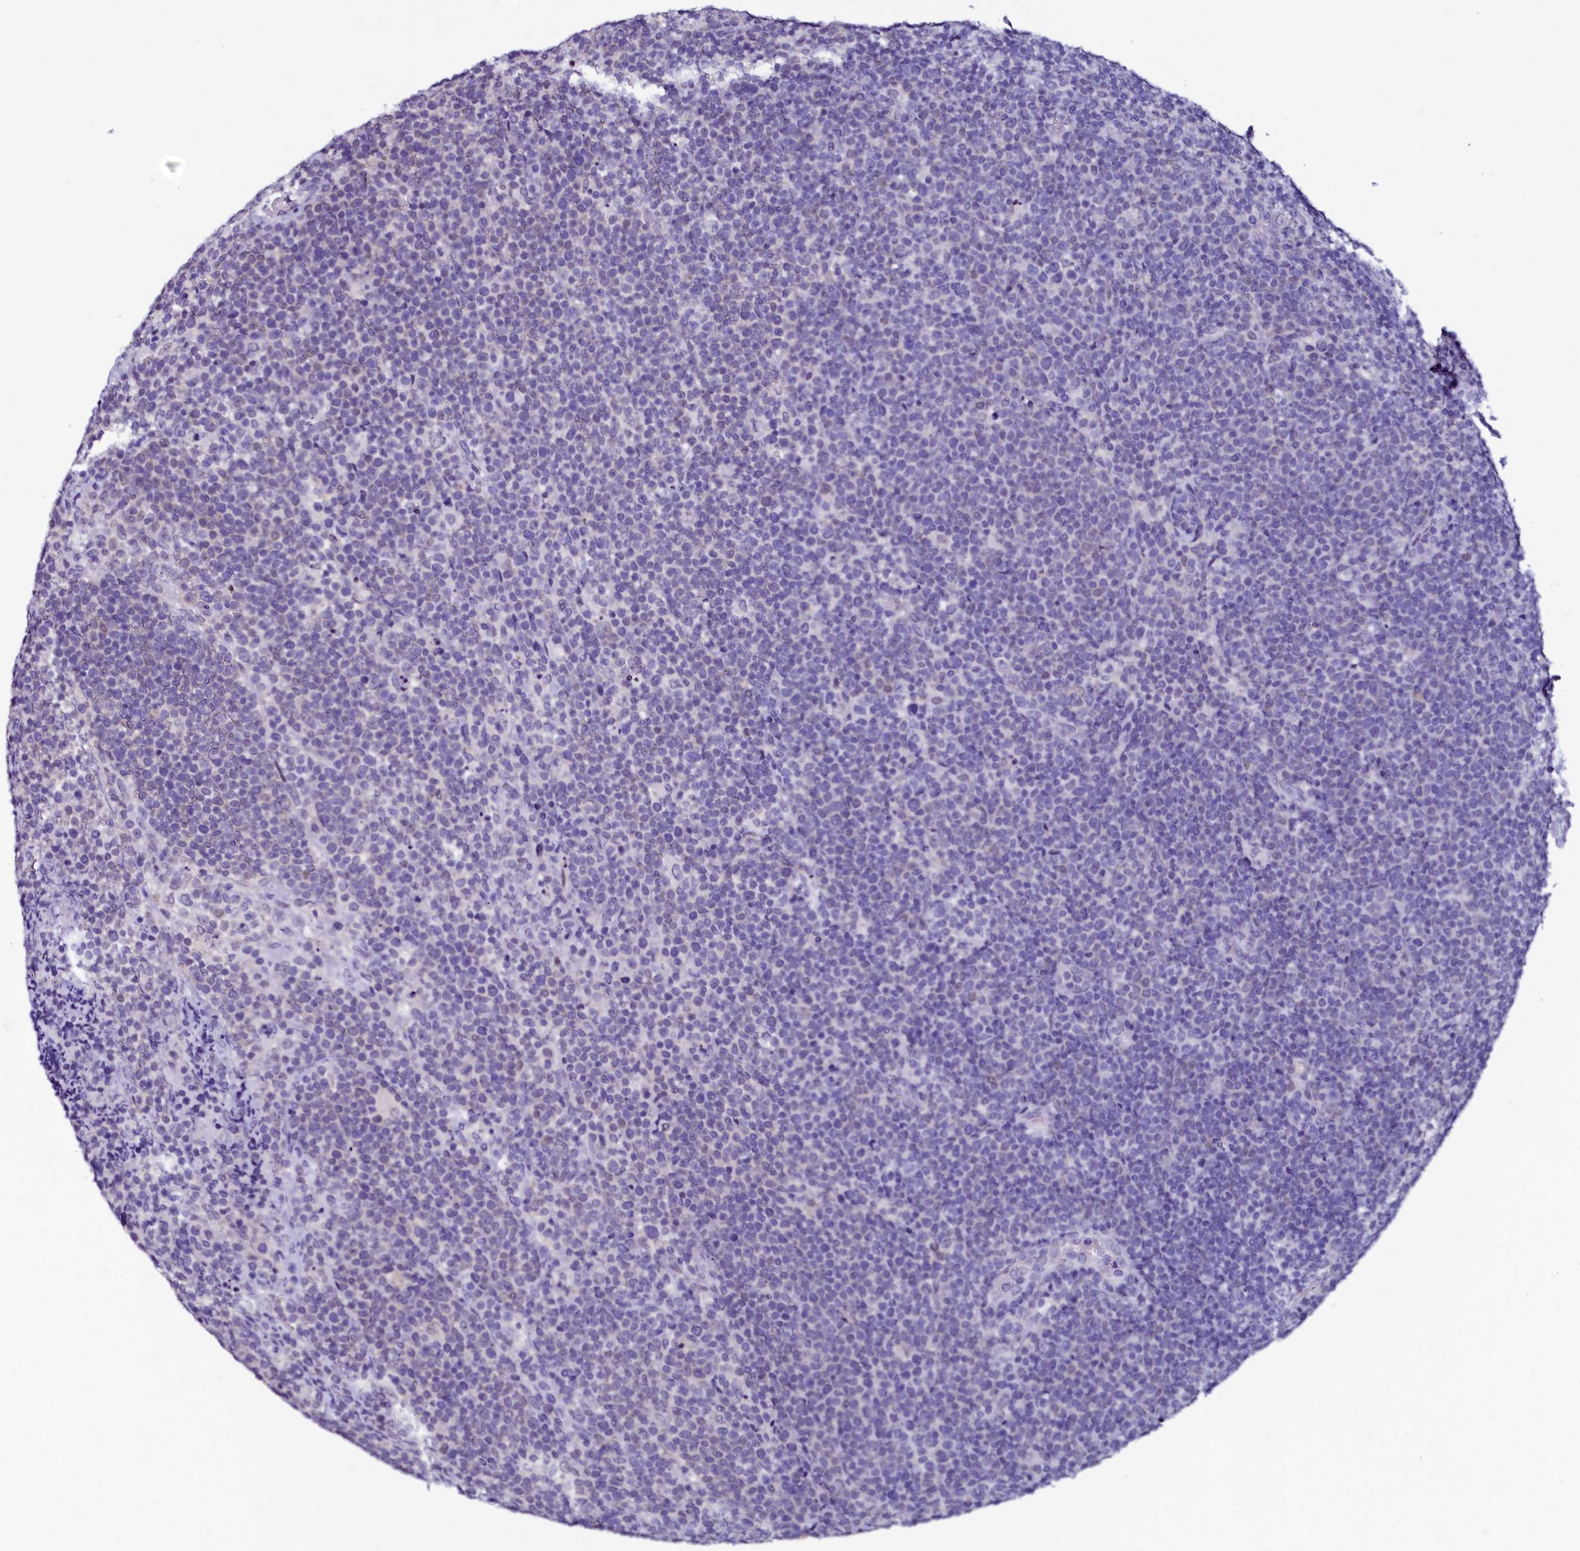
{"staining": {"intensity": "negative", "quantity": "none", "location": "none"}, "tissue": "lymphoma", "cell_type": "Tumor cells", "image_type": "cancer", "snomed": [{"axis": "morphology", "description": "Malignant lymphoma, non-Hodgkin's type, High grade"}, {"axis": "topography", "description": "Lymph node"}], "caption": "Tumor cells are negative for brown protein staining in lymphoma.", "gene": "SORD", "patient": {"sex": "male", "age": 61}}